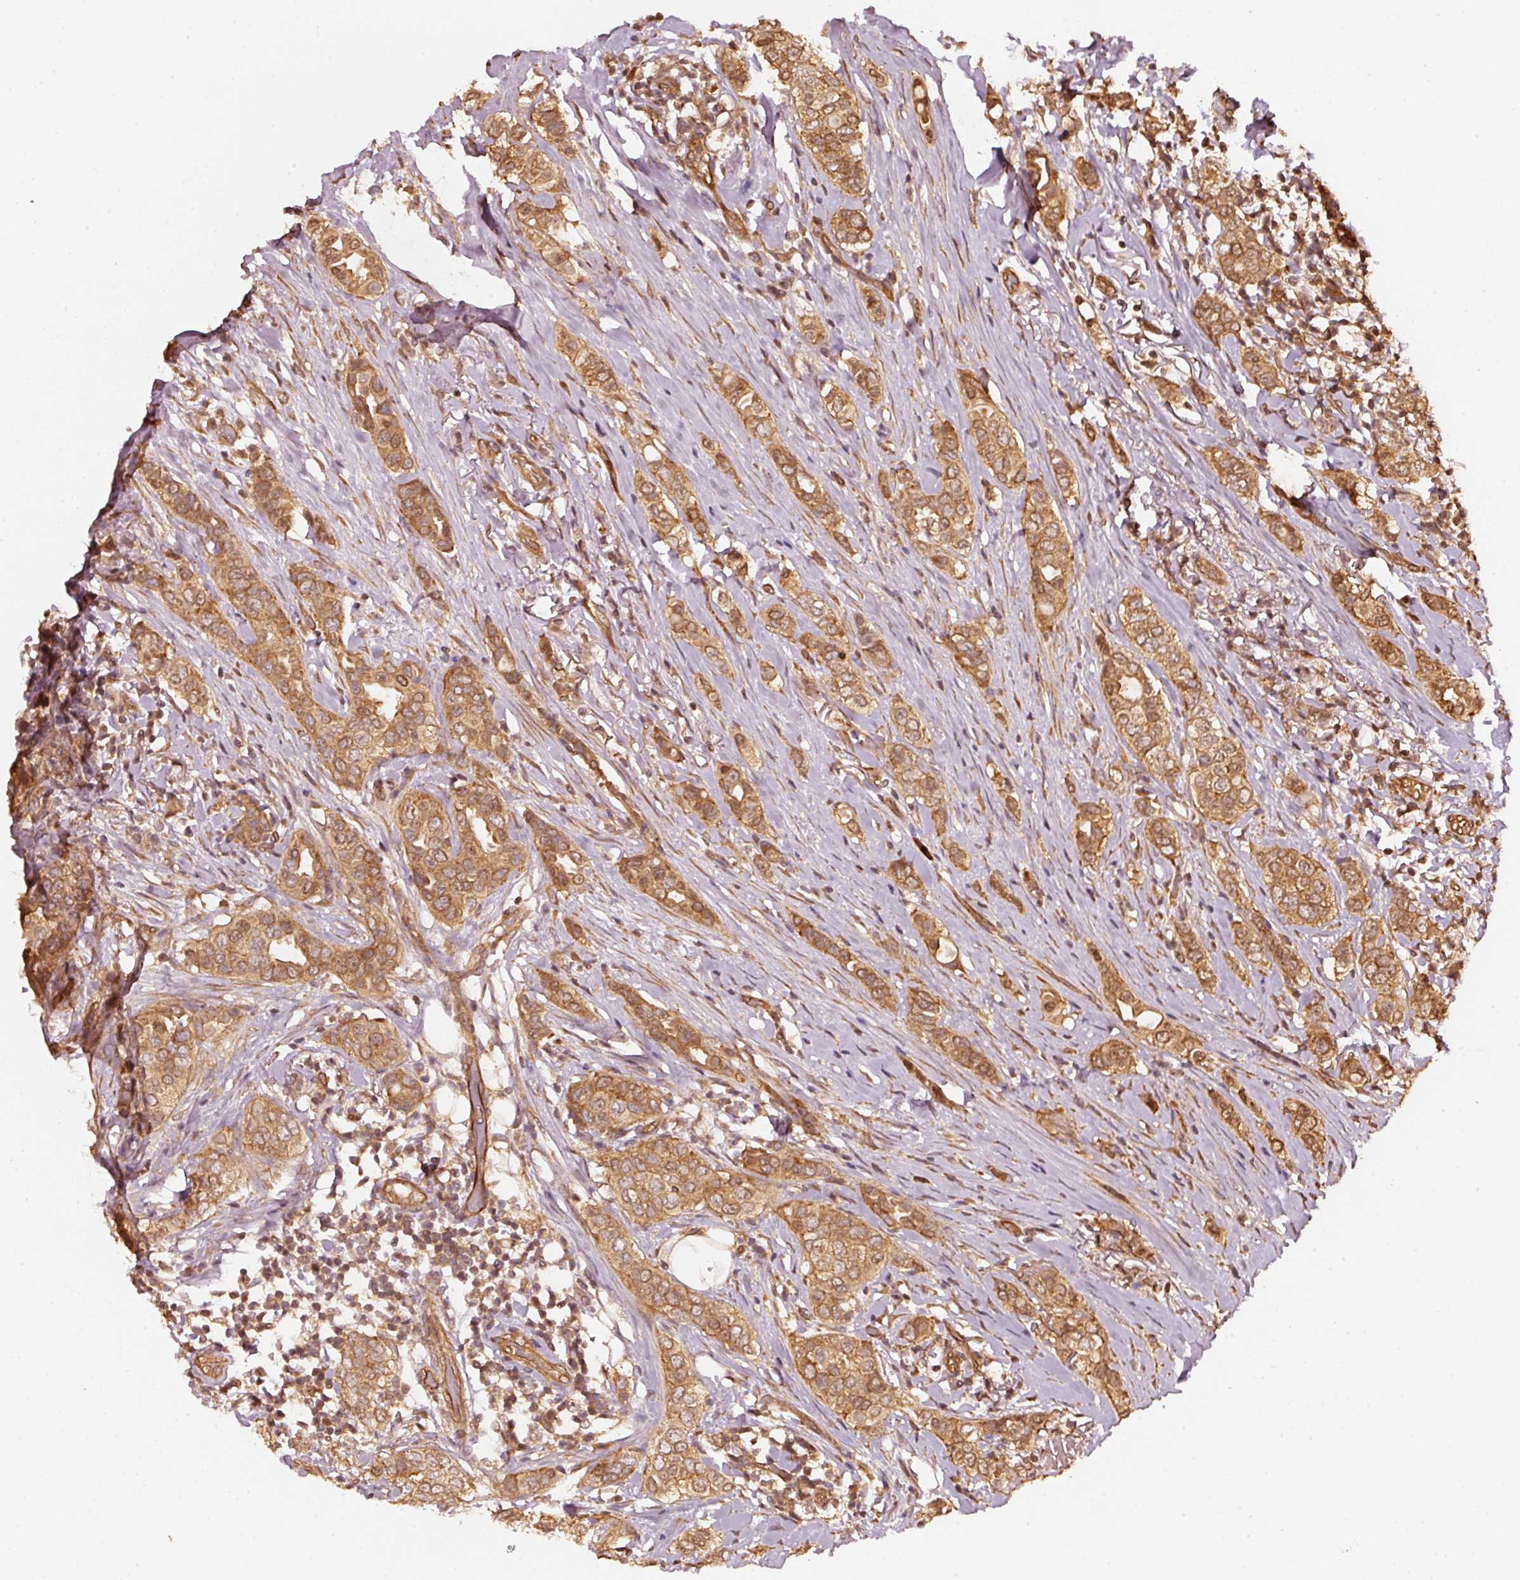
{"staining": {"intensity": "moderate", "quantity": ">75%", "location": "cytoplasmic/membranous"}, "tissue": "breast cancer", "cell_type": "Tumor cells", "image_type": "cancer", "snomed": [{"axis": "morphology", "description": "Lobular carcinoma"}, {"axis": "topography", "description": "Breast"}], "caption": "Immunohistochemical staining of human breast cancer displays medium levels of moderate cytoplasmic/membranous positivity in about >75% of tumor cells.", "gene": "STAU1", "patient": {"sex": "female", "age": 51}}